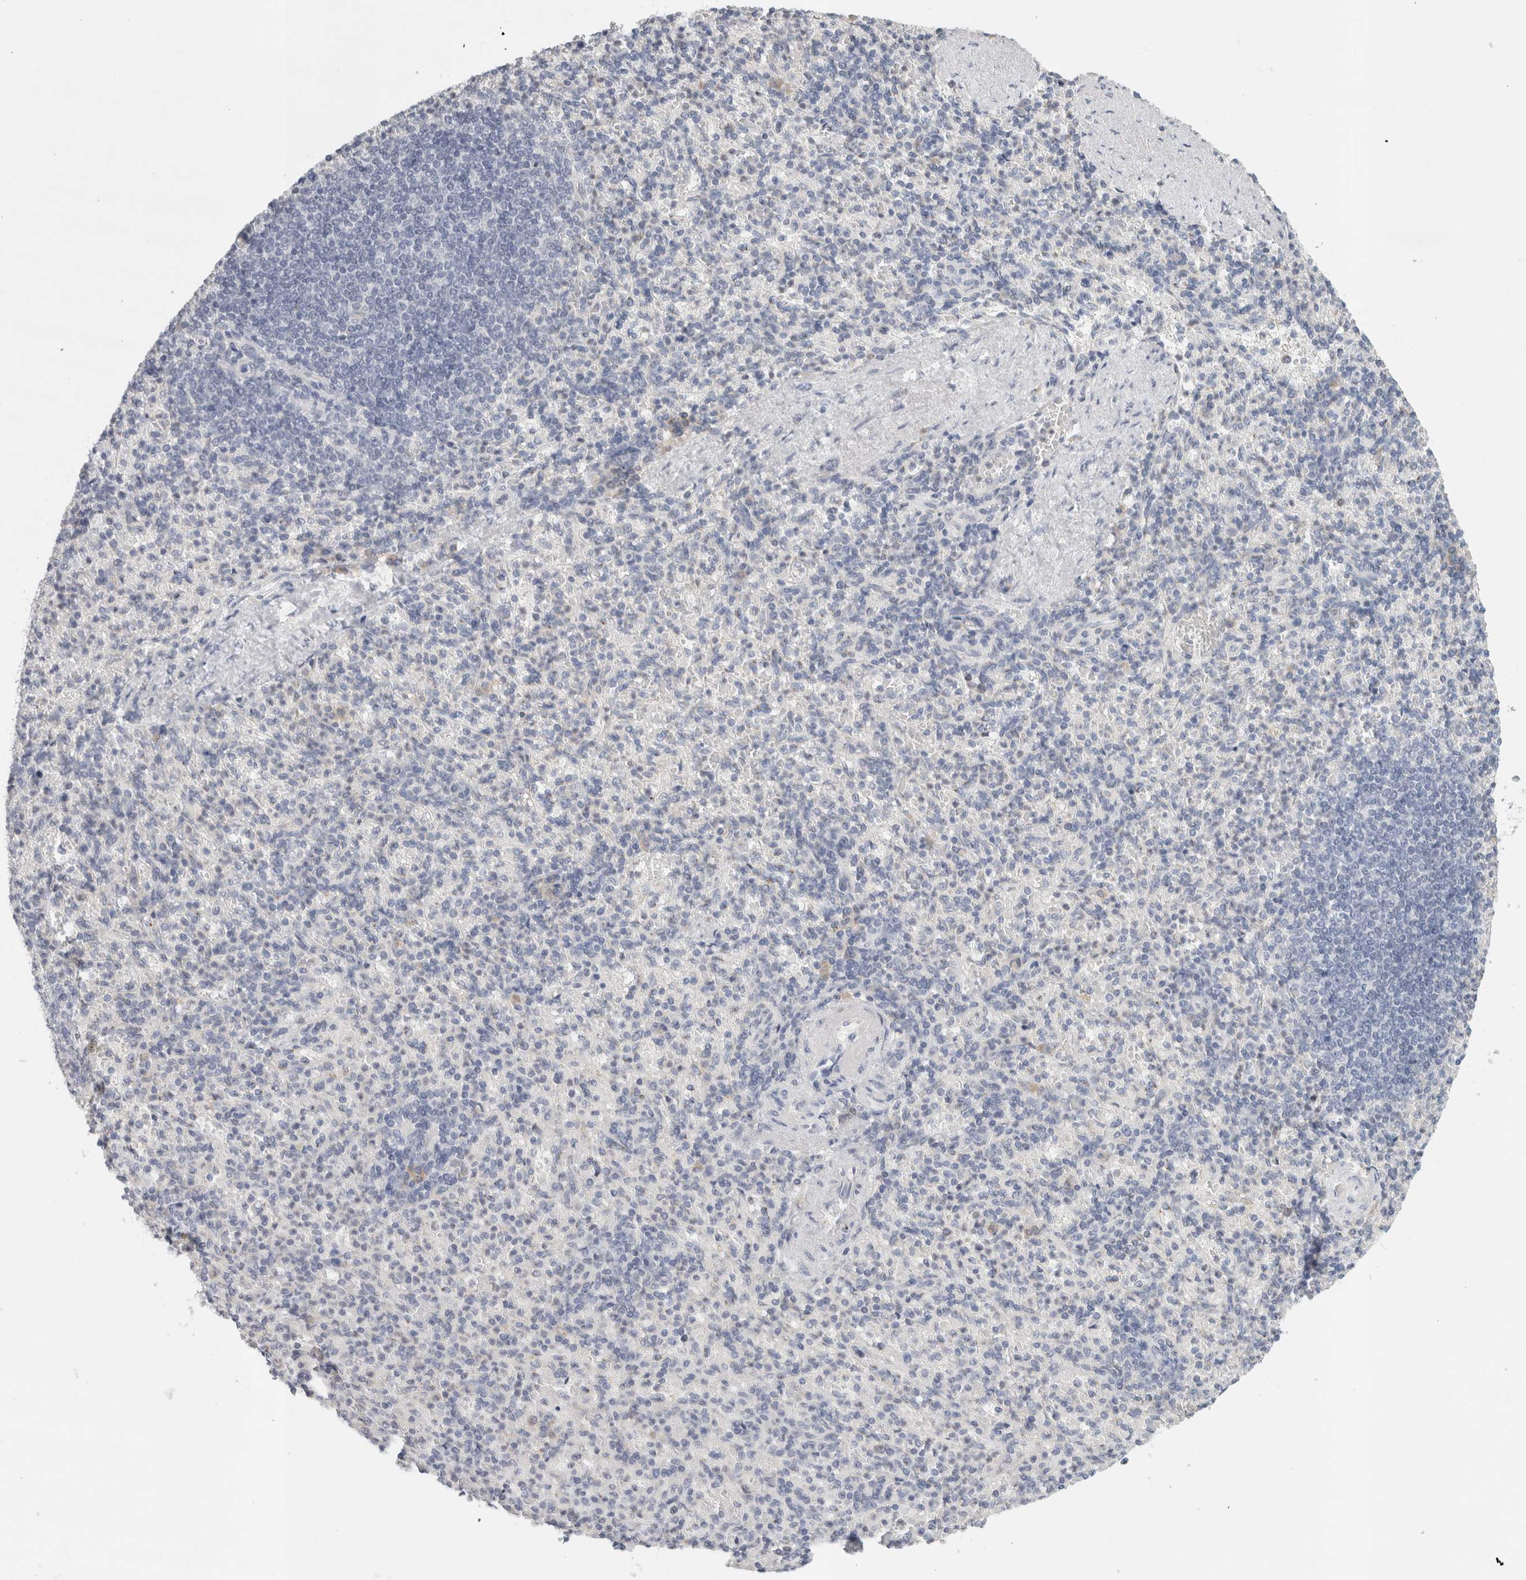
{"staining": {"intensity": "negative", "quantity": "none", "location": "none"}, "tissue": "spleen", "cell_type": "Cells in red pulp", "image_type": "normal", "snomed": [{"axis": "morphology", "description": "Normal tissue, NOS"}, {"axis": "topography", "description": "Spleen"}], "caption": "The immunohistochemistry histopathology image has no significant expression in cells in red pulp of spleen.", "gene": "STK31", "patient": {"sex": "female", "age": 74}}